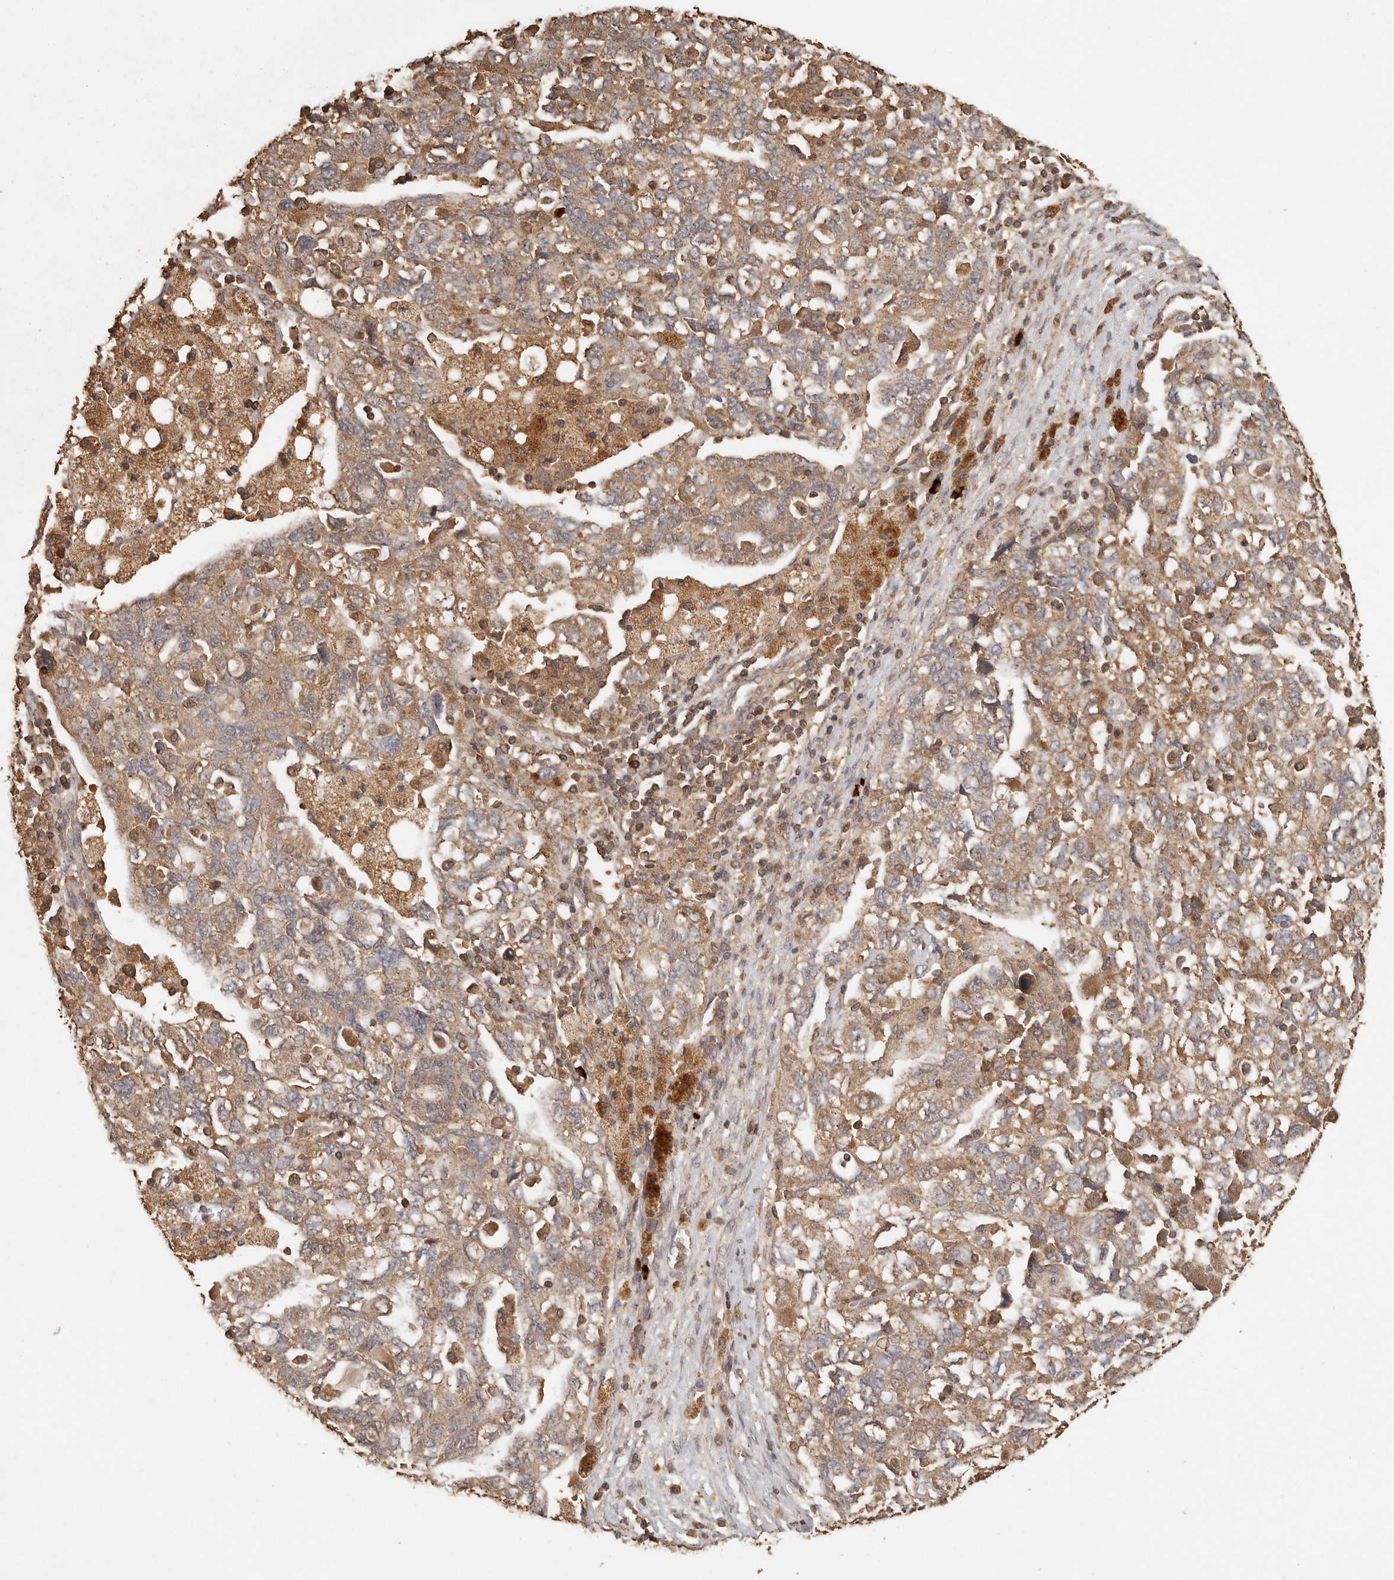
{"staining": {"intensity": "moderate", "quantity": ">75%", "location": "cytoplasmic/membranous"}, "tissue": "ovarian cancer", "cell_type": "Tumor cells", "image_type": "cancer", "snomed": [{"axis": "morphology", "description": "Carcinoma, NOS"}, {"axis": "morphology", "description": "Cystadenocarcinoma, serous, NOS"}, {"axis": "topography", "description": "Ovary"}], "caption": "DAB (3,3'-diaminobenzidine) immunohistochemical staining of human ovarian serous cystadenocarcinoma demonstrates moderate cytoplasmic/membranous protein expression in approximately >75% of tumor cells.", "gene": "RWDD1", "patient": {"sex": "female", "age": 69}}